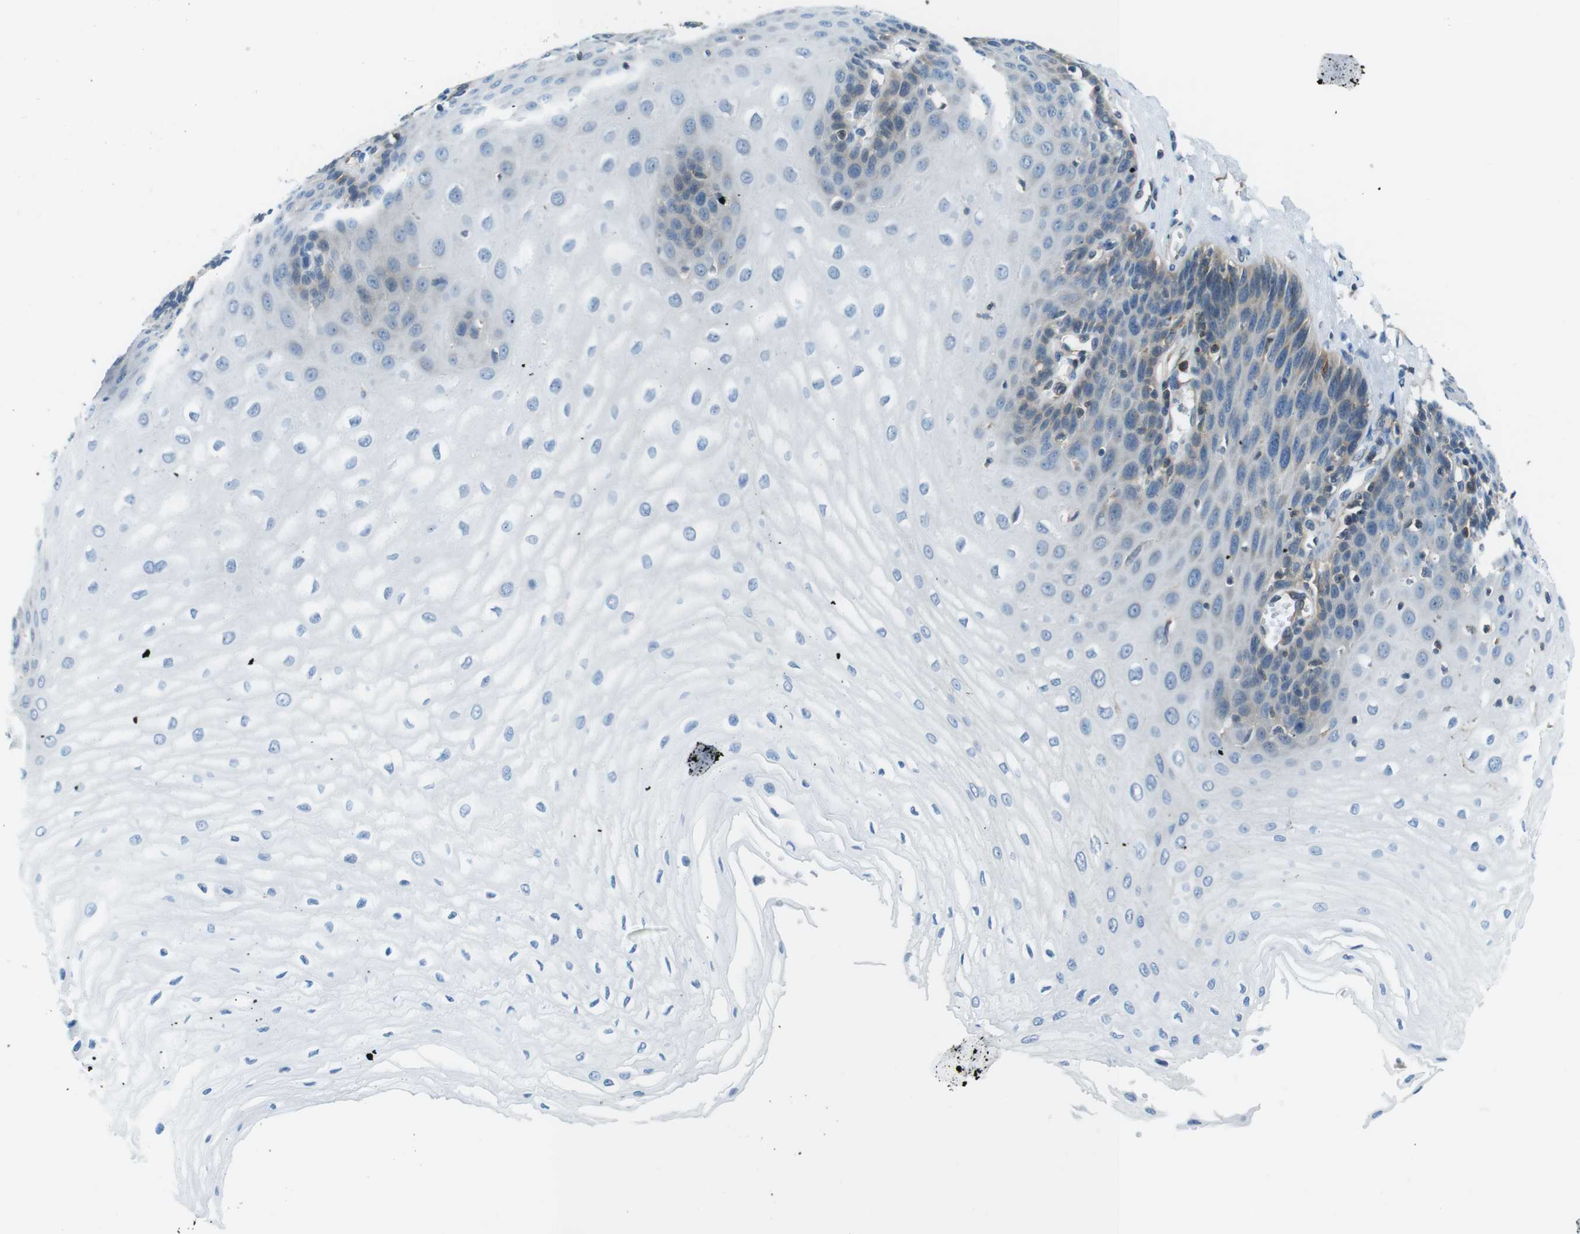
{"staining": {"intensity": "weak", "quantity": "<25%", "location": "cytoplasmic/membranous"}, "tissue": "esophagus", "cell_type": "Squamous epithelial cells", "image_type": "normal", "snomed": [{"axis": "morphology", "description": "Normal tissue, NOS"}, {"axis": "morphology", "description": "Squamous cell carcinoma, NOS"}, {"axis": "topography", "description": "Esophagus"}], "caption": "High magnification brightfield microscopy of normal esophagus stained with DAB (3,3'-diaminobenzidine) (brown) and counterstained with hematoxylin (blue): squamous epithelial cells show no significant staining.", "gene": "TES", "patient": {"sex": "male", "age": 65}}